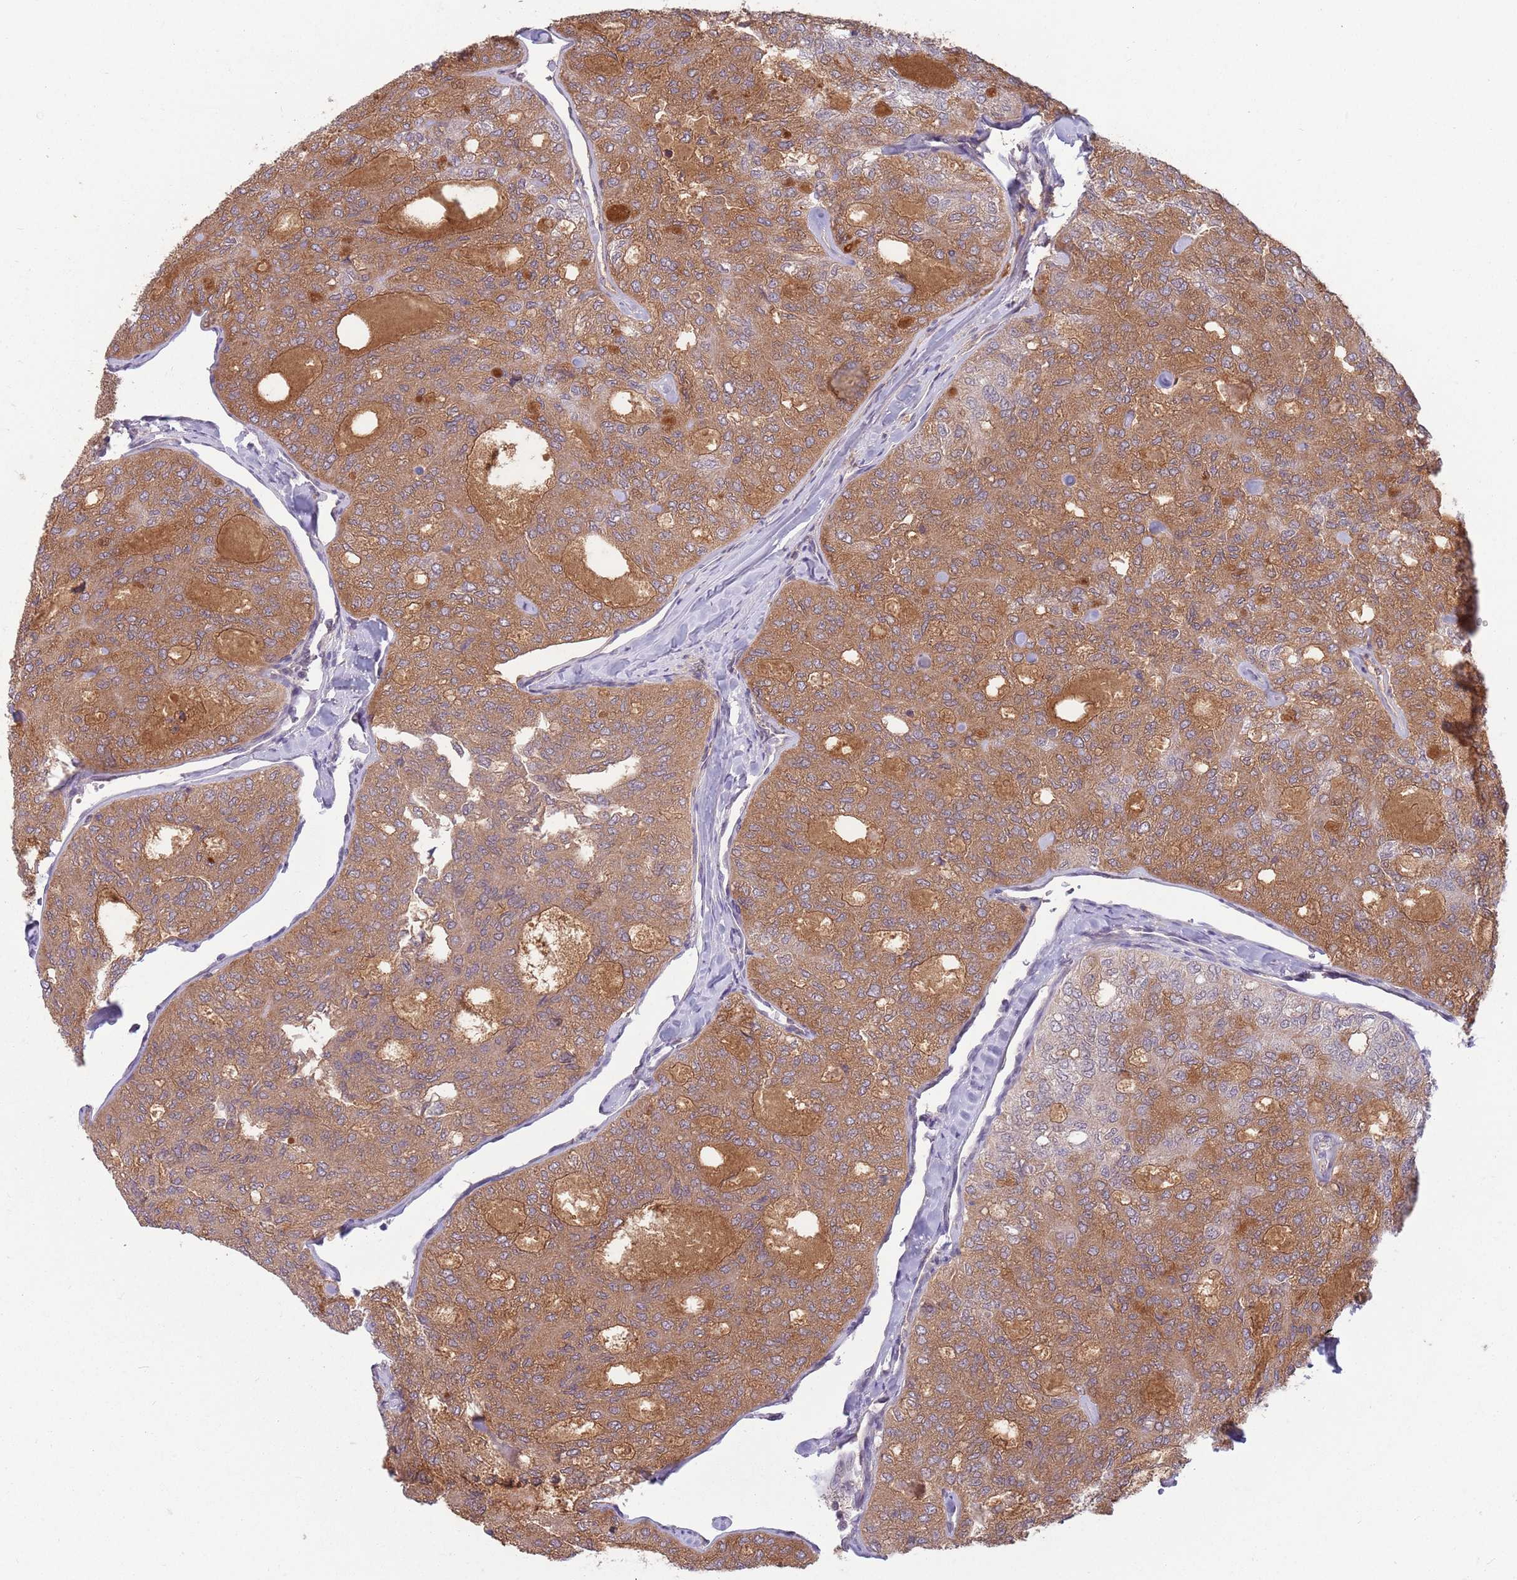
{"staining": {"intensity": "moderate", "quantity": "25%-75%", "location": "cytoplasmic/membranous"}, "tissue": "thyroid cancer", "cell_type": "Tumor cells", "image_type": "cancer", "snomed": [{"axis": "morphology", "description": "Follicular adenoma carcinoma, NOS"}, {"axis": "topography", "description": "Thyroid gland"}], "caption": "Protein analysis of thyroid cancer tissue reveals moderate cytoplasmic/membranous positivity in approximately 25%-75% of tumor cells.", "gene": "ZNF574", "patient": {"sex": "male", "age": 75}}